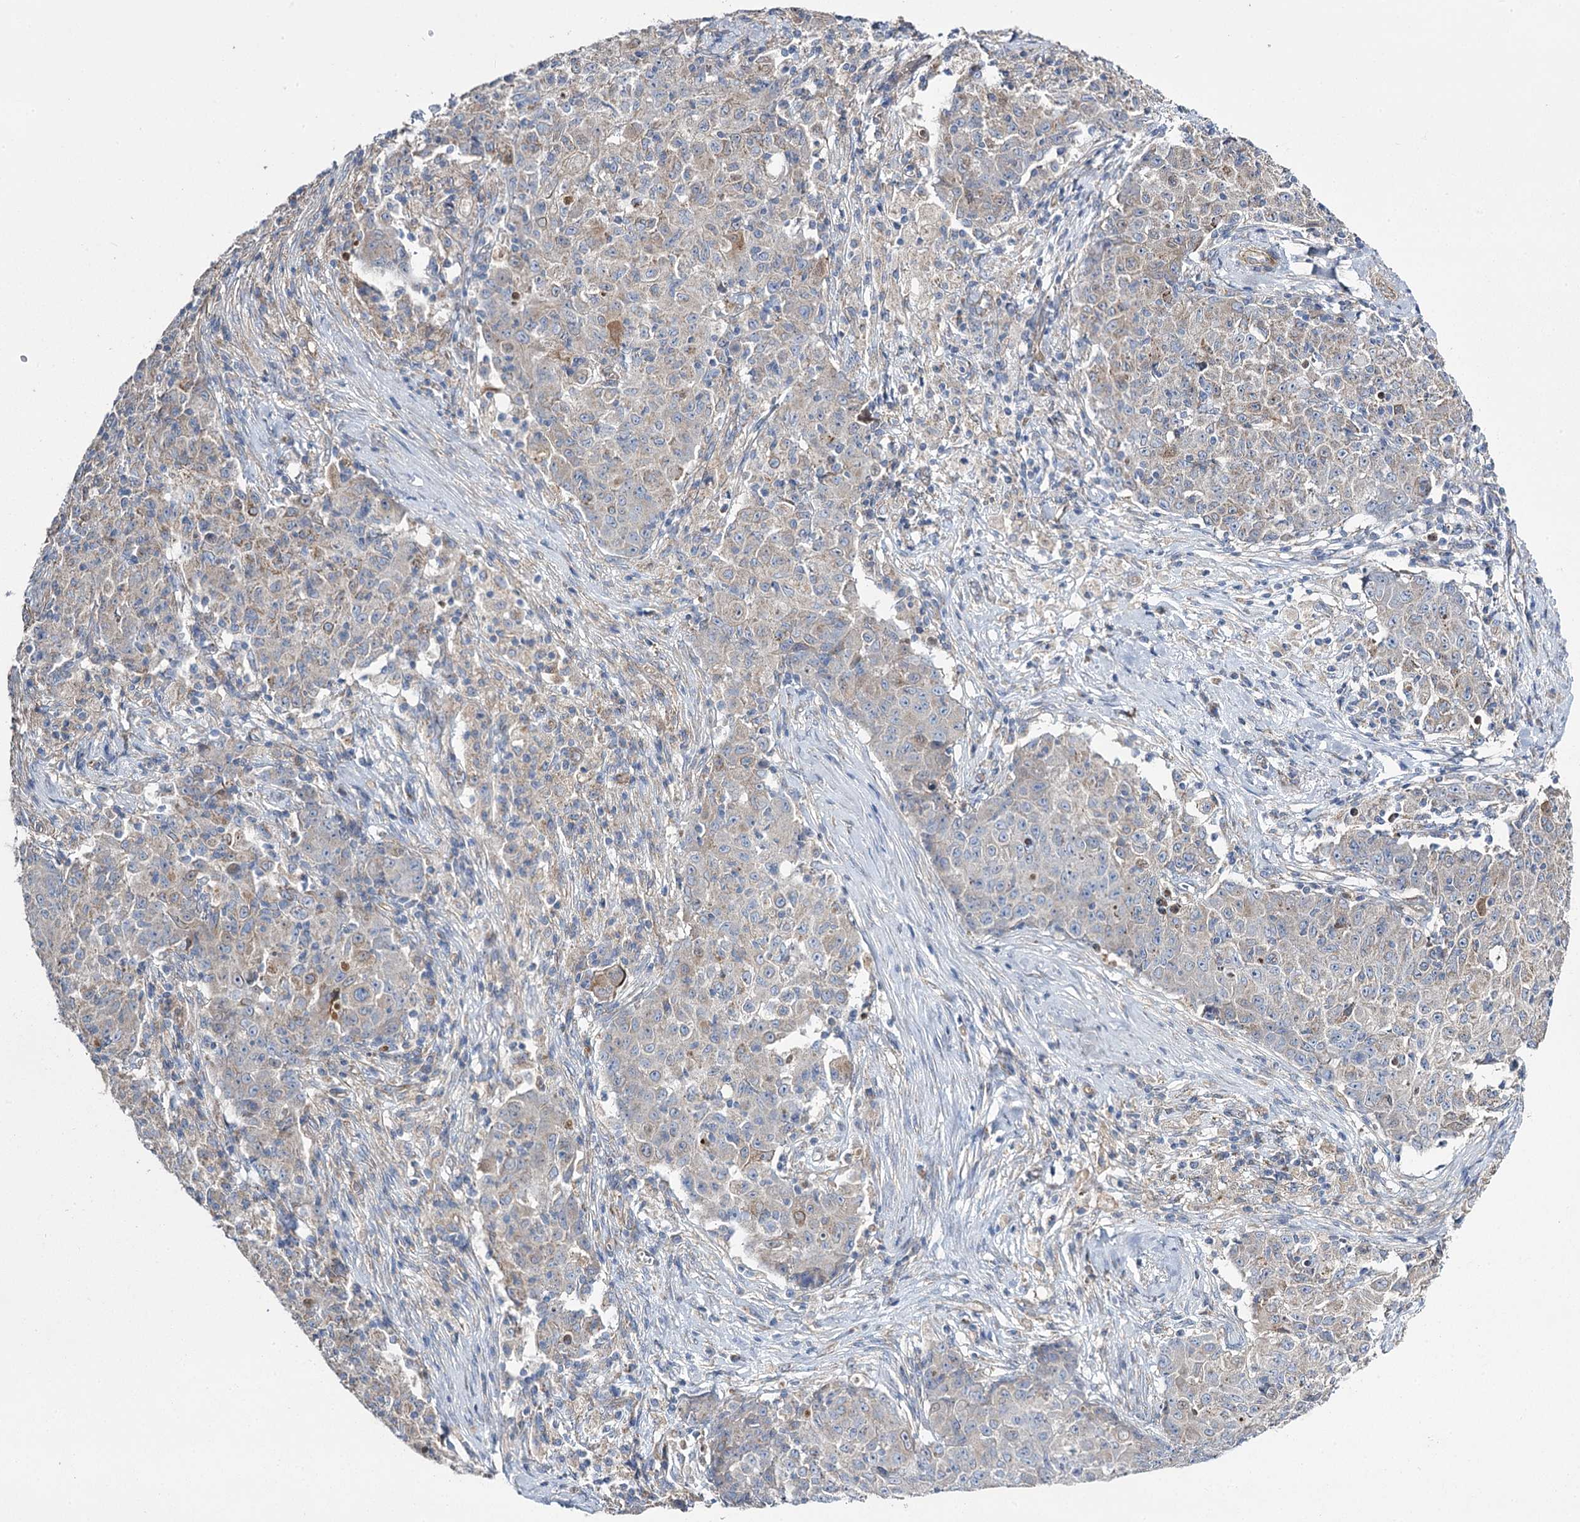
{"staining": {"intensity": "weak", "quantity": "<25%", "location": "cytoplasmic/membranous"}, "tissue": "ovarian cancer", "cell_type": "Tumor cells", "image_type": "cancer", "snomed": [{"axis": "morphology", "description": "Carcinoma, endometroid"}, {"axis": "topography", "description": "Ovary"}], "caption": "High magnification brightfield microscopy of ovarian endometroid carcinoma stained with DAB (brown) and counterstained with hematoxylin (blue): tumor cells show no significant staining.", "gene": "RMDN2", "patient": {"sex": "female", "age": 42}}